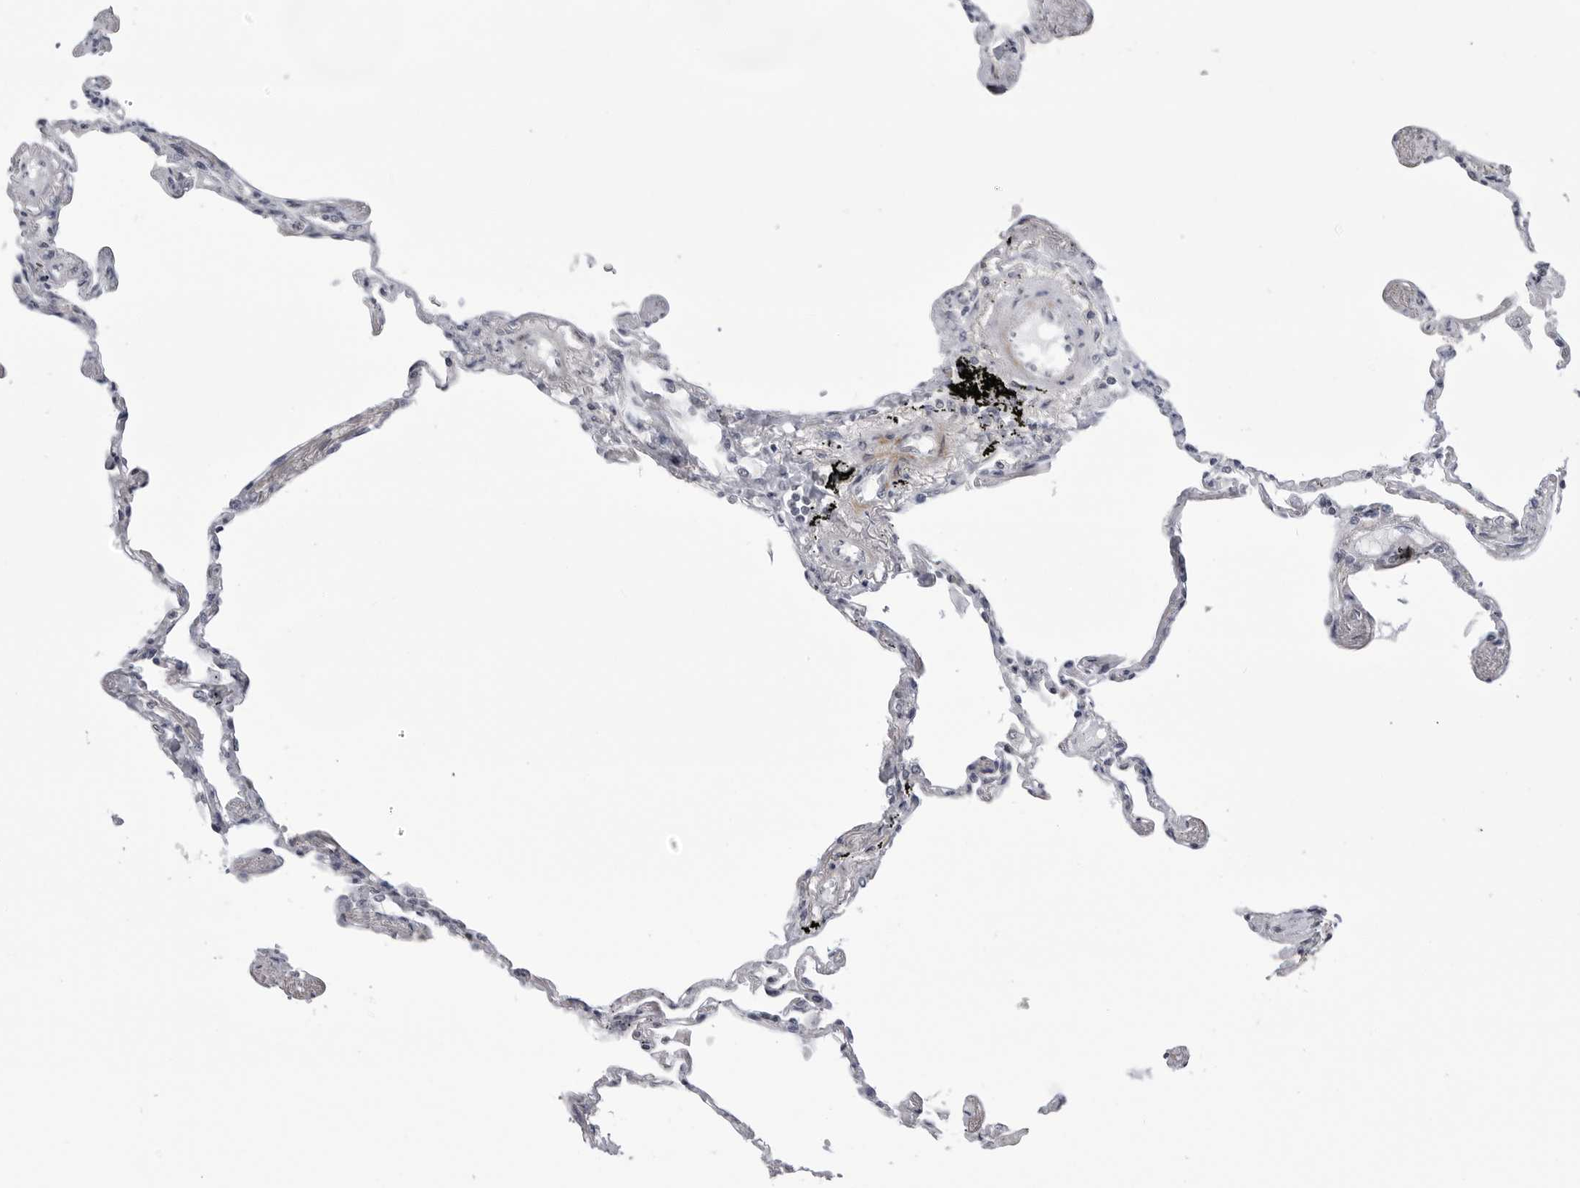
{"staining": {"intensity": "weak", "quantity": "<25%", "location": "cytoplasmic/membranous"}, "tissue": "lung", "cell_type": "Alveolar cells", "image_type": "normal", "snomed": [{"axis": "morphology", "description": "Normal tissue, NOS"}, {"axis": "topography", "description": "Lung"}], "caption": "Immunohistochemistry image of normal lung: human lung stained with DAB (3,3'-diaminobenzidine) exhibits no significant protein staining in alveolar cells.", "gene": "ADAMTS5", "patient": {"sex": "female", "age": 67}}